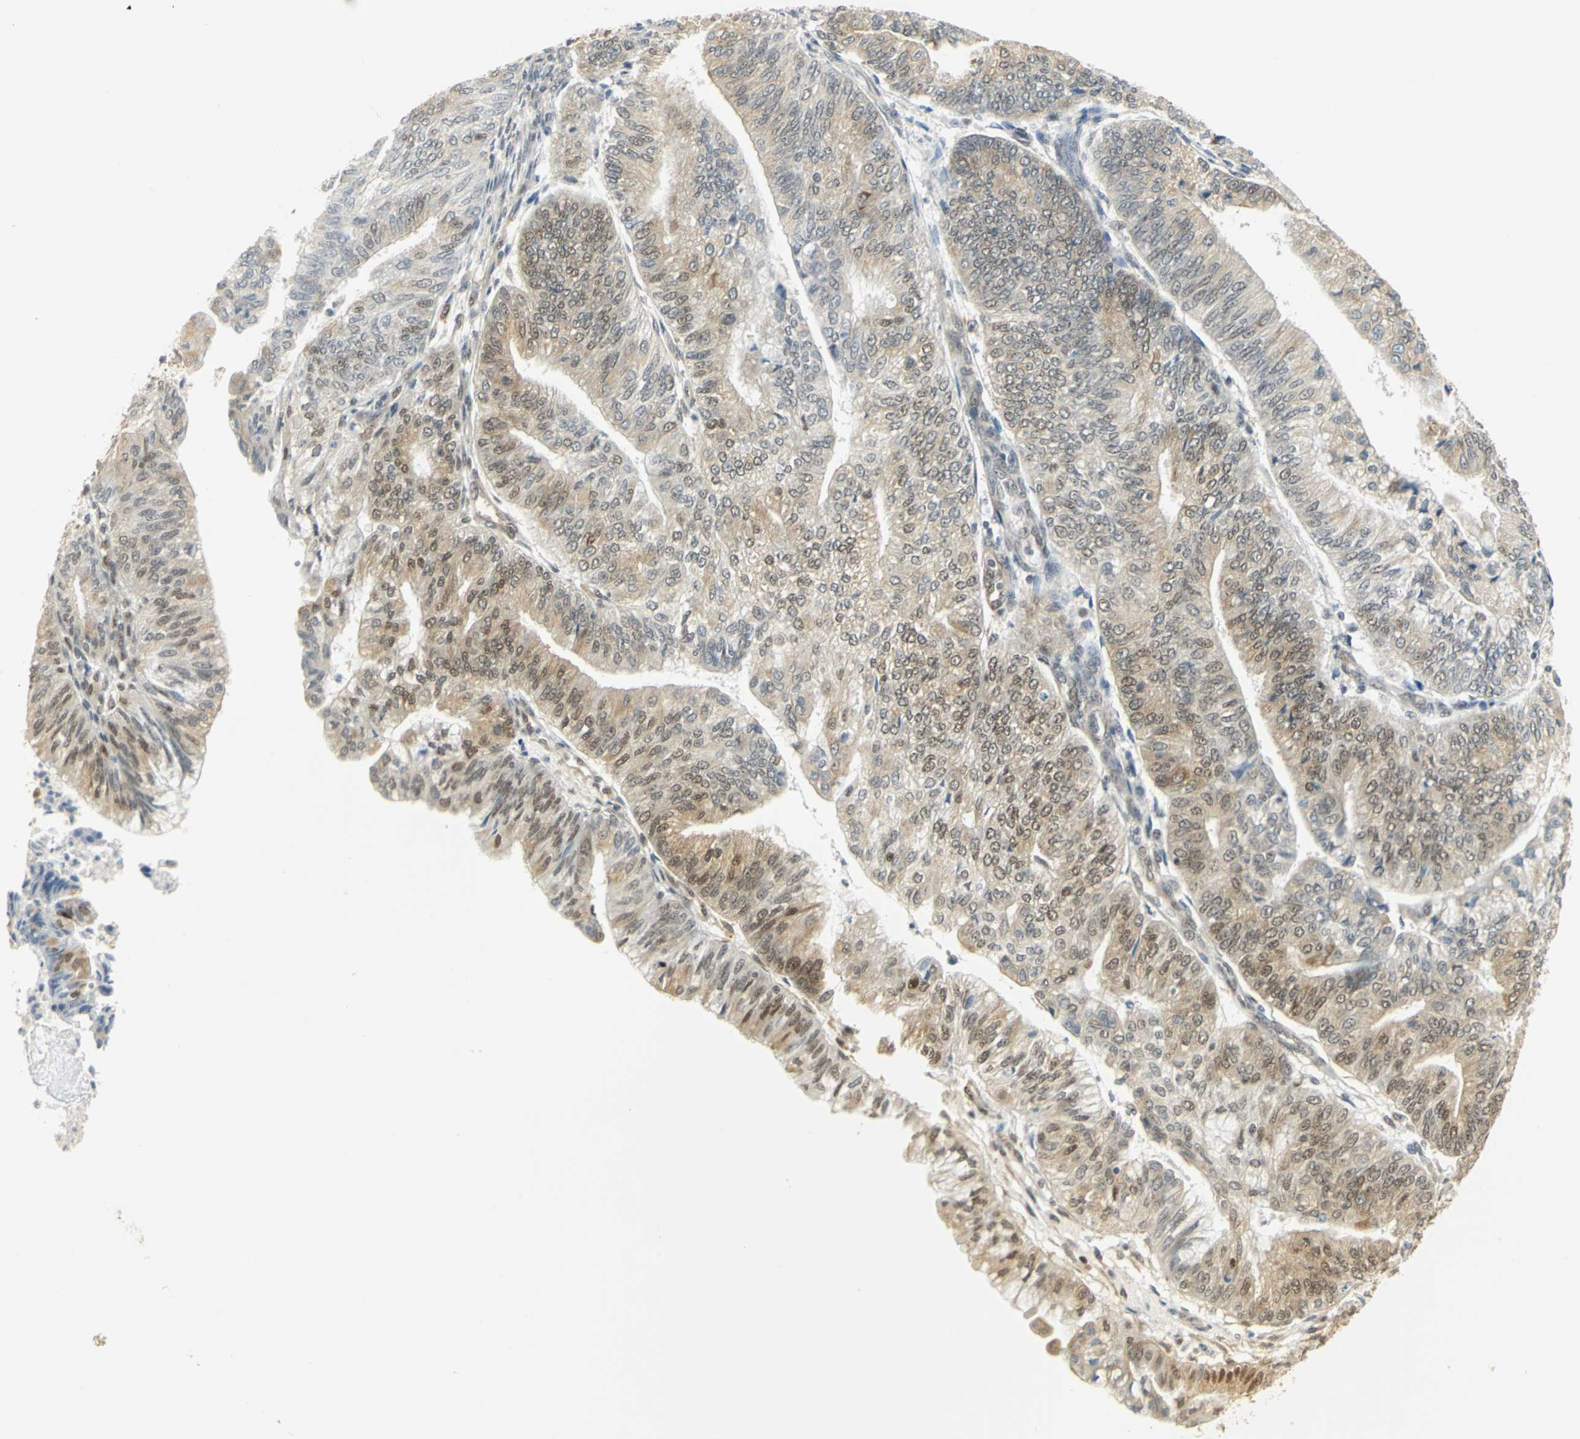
{"staining": {"intensity": "strong", "quantity": ">75%", "location": "cytoplasmic/membranous,nuclear"}, "tissue": "endometrial cancer", "cell_type": "Tumor cells", "image_type": "cancer", "snomed": [{"axis": "morphology", "description": "Adenocarcinoma, NOS"}, {"axis": "topography", "description": "Endometrium"}], "caption": "The photomicrograph exhibits a brown stain indicating the presence of a protein in the cytoplasmic/membranous and nuclear of tumor cells in endometrial cancer.", "gene": "DDX5", "patient": {"sex": "female", "age": 59}}